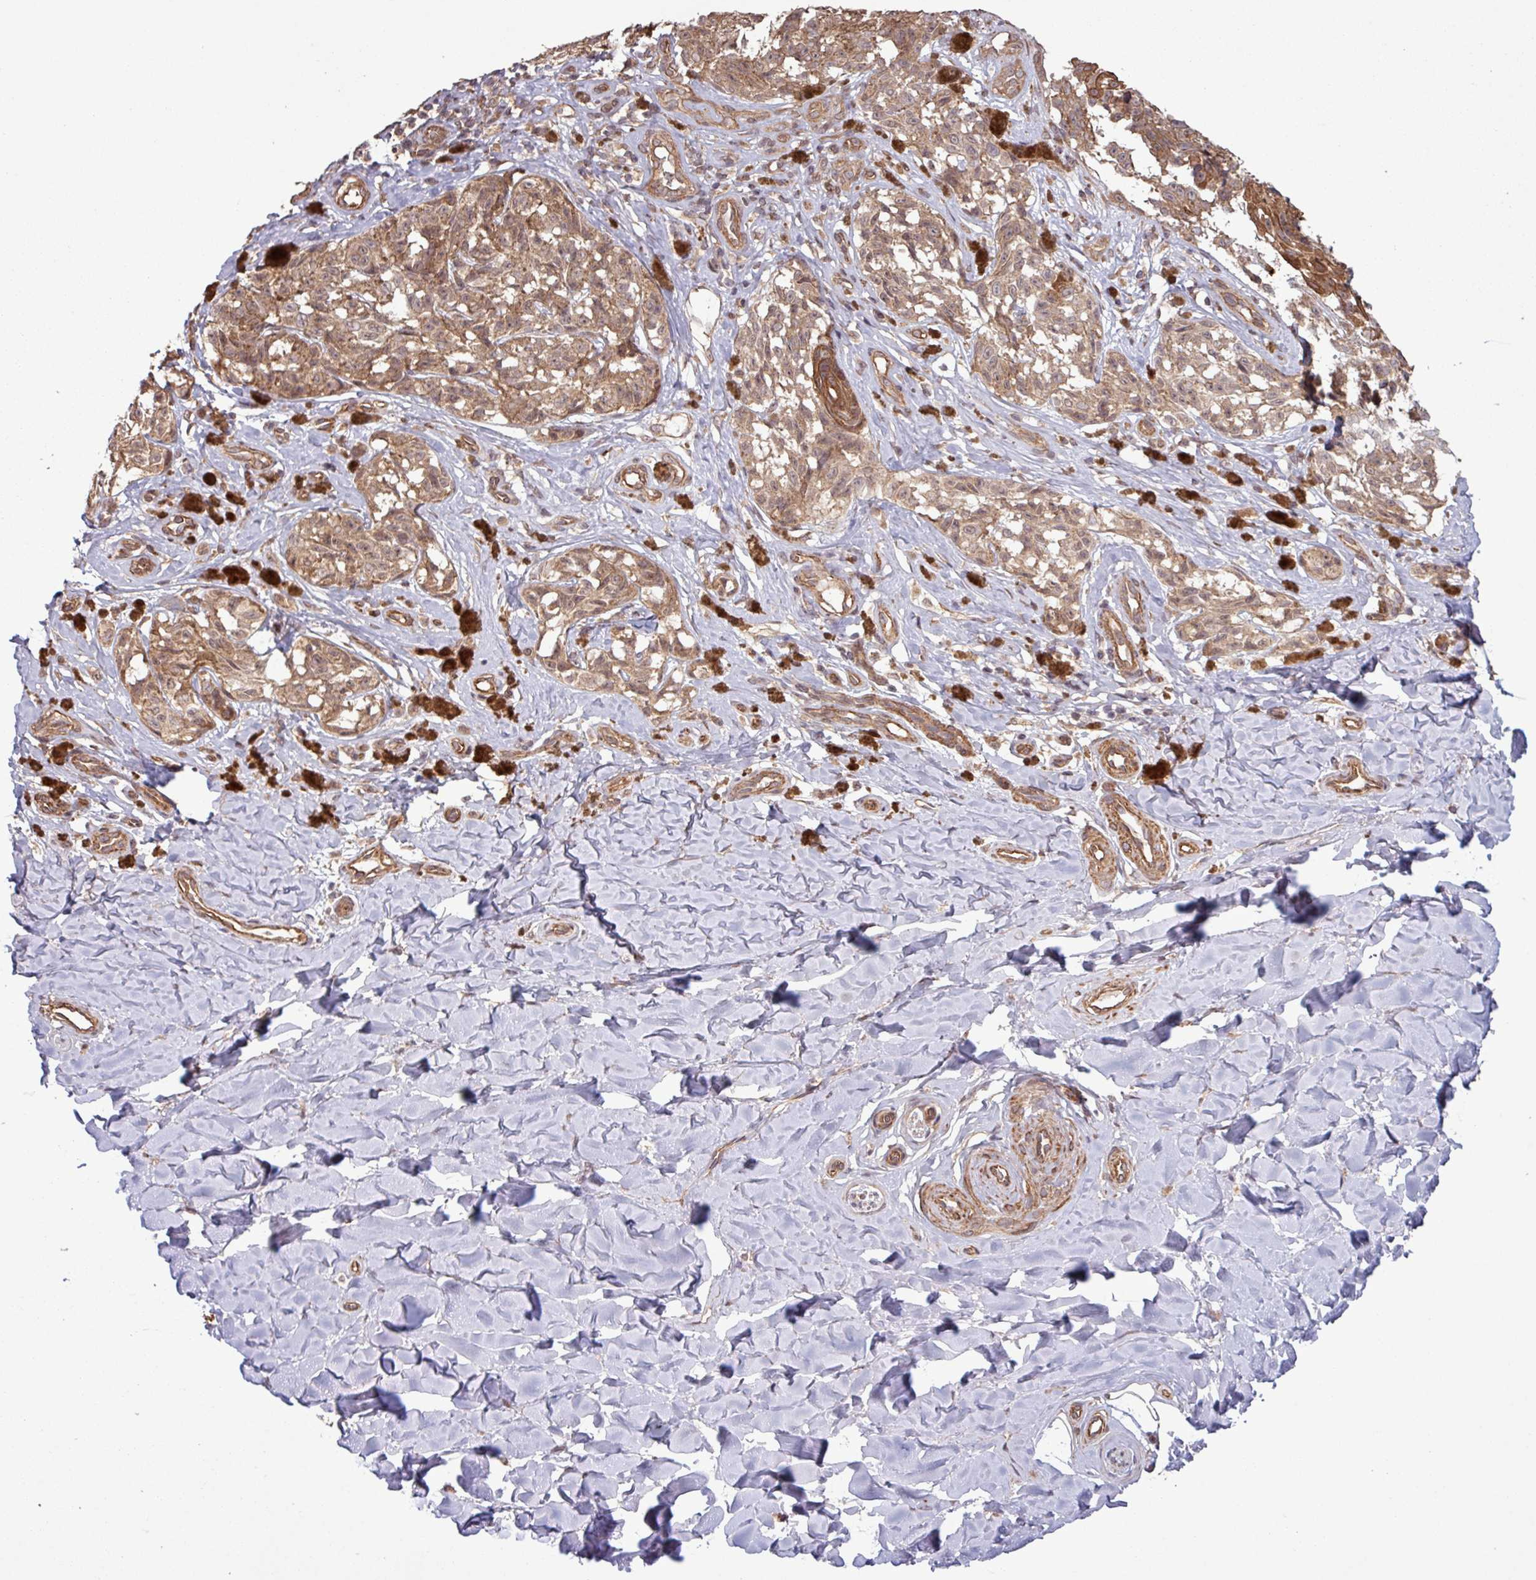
{"staining": {"intensity": "moderate", "quantity": ">75%", "location": "cytoplasmic/membranous"}, "tissue": "melanoma", "cell_type": "Tumor cells", "image_type": "cancer", "snomed": [{"axis": "morphology", "description": "Malignant melanoma, NOS"}, {"axis": "topography", "description": "Skin"}], "caption": "High-power microscopy captured an immunohistochemistry micrograph of melanoma, revealing moderate cytoplasmic/membranous staining in approximately >75% of tumor cells.", "gene": "TRABD2A", "patient": {"sex": "female", "age": 65}}